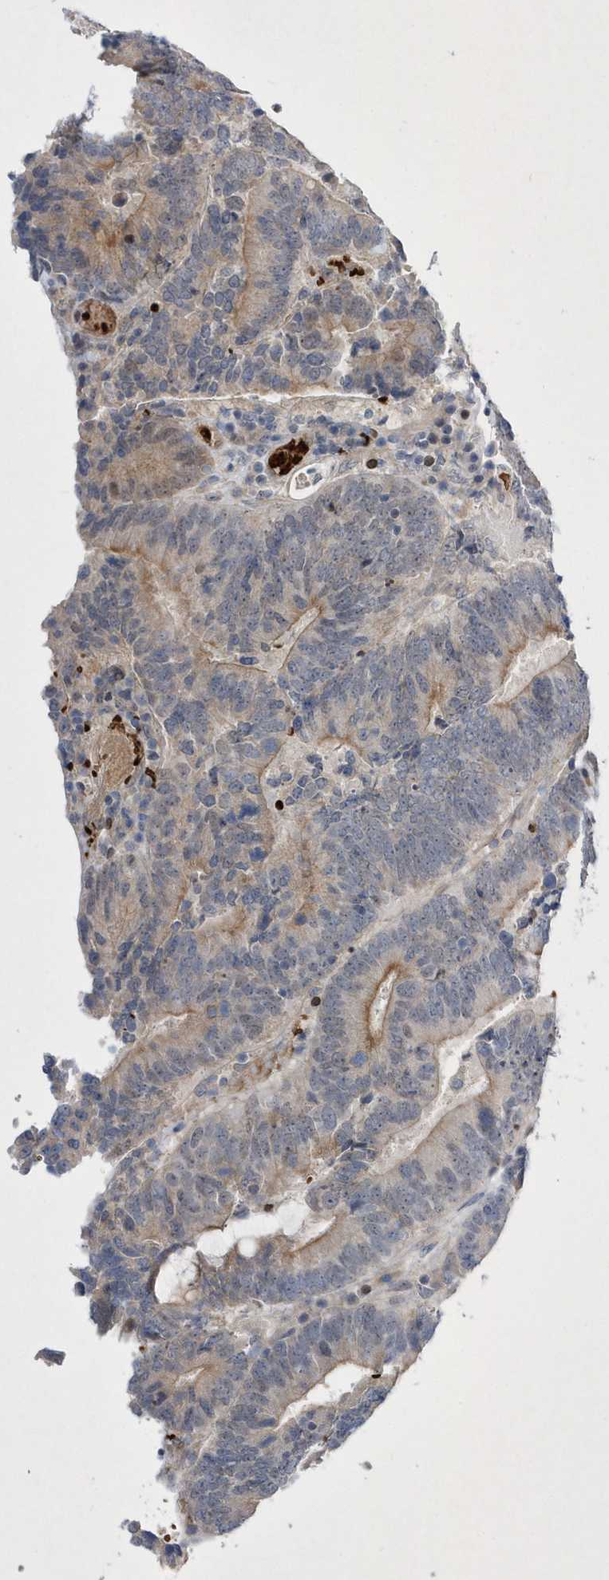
{"staining": {"intensity": "moderate", "quantity": "<25%", "location": "cytoplasmic/membranous"}, "tissue": "colorectal cancer", "cell_type": "Tumor cells", "image_type": "cancer", "snomed": [{"axis": "morphology", "description": "Adenocarcinoma, NOS"}, {"axis": "topography", "description": "Colon"}], "caption": "The image demonstrates staining of colorectal cancer (adenocarcinoma), revealing moderate cytoplasmic/membranous protein expression (brown color) within tumor cells. Immunohistochemistry stains the protein in brown and the nuclei are stained blue.", "gene": "ZNF875", "patient": {"sex": "female", "age": 78}}